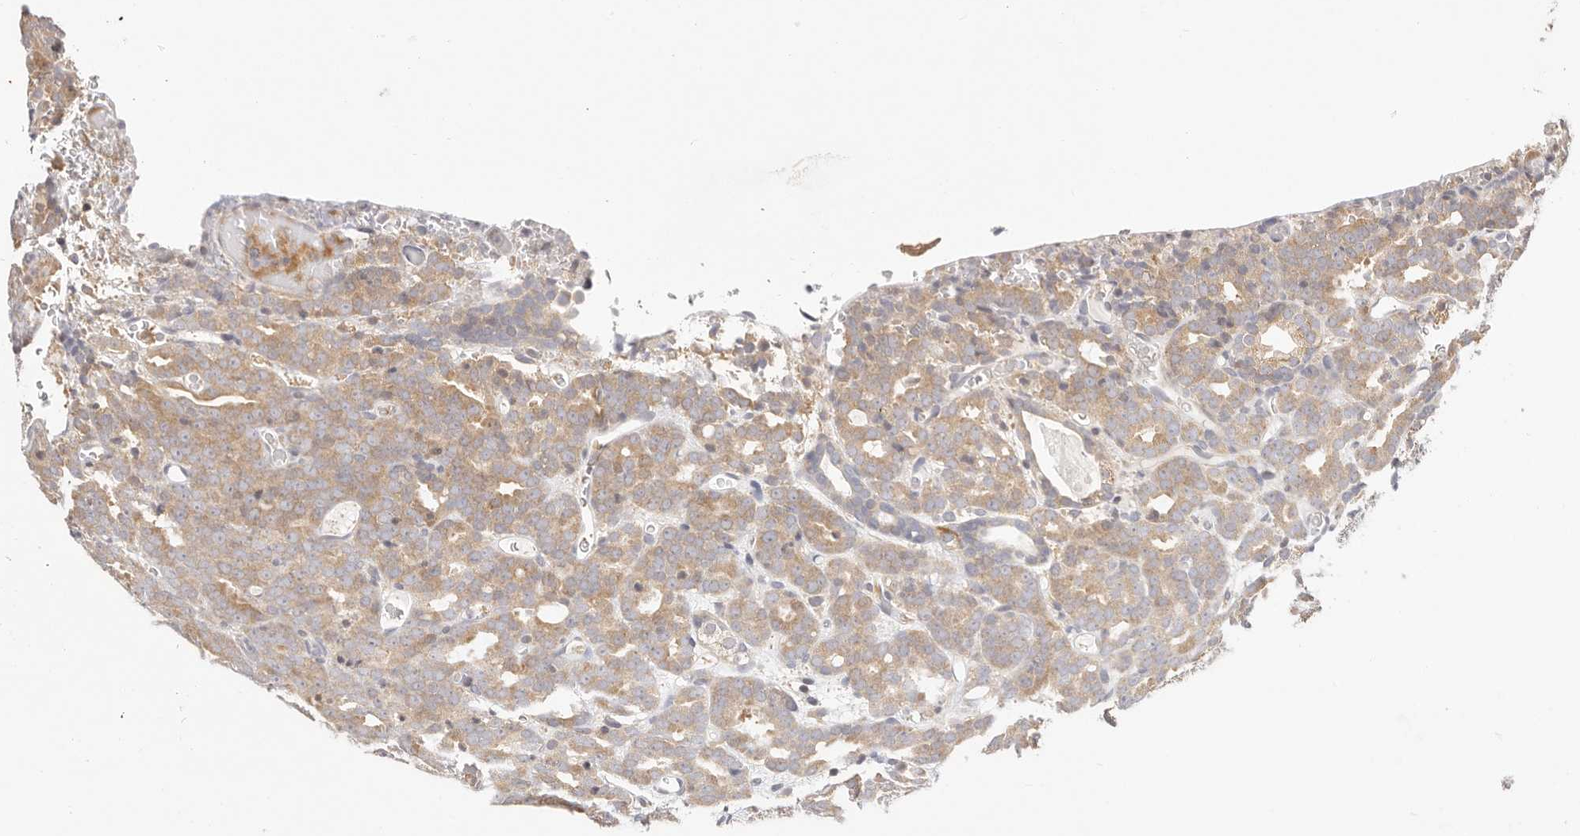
{"staining": {"intensity": "moderate", "quantity": ">75%", "location": "cytoplasmic/membranous"}, "tissue": "prostate cancer", "cell_type": "Tumor cells", "image_type": "cancer", "snomed": [{"axis": "morphology", "description": "Adenocarcinoma, High grade"}, {"axis": "topography", "description": "Prostate"}], "caption": "DAB immunohistochemical staining of adenocarcinoma (high-grade) (prostate) shows moderate cytoplasmic/membranous protein staining in about >75% of tumor cells.", "gene": "KCMF1", "patient": {"sex": "male", "age": 62}}